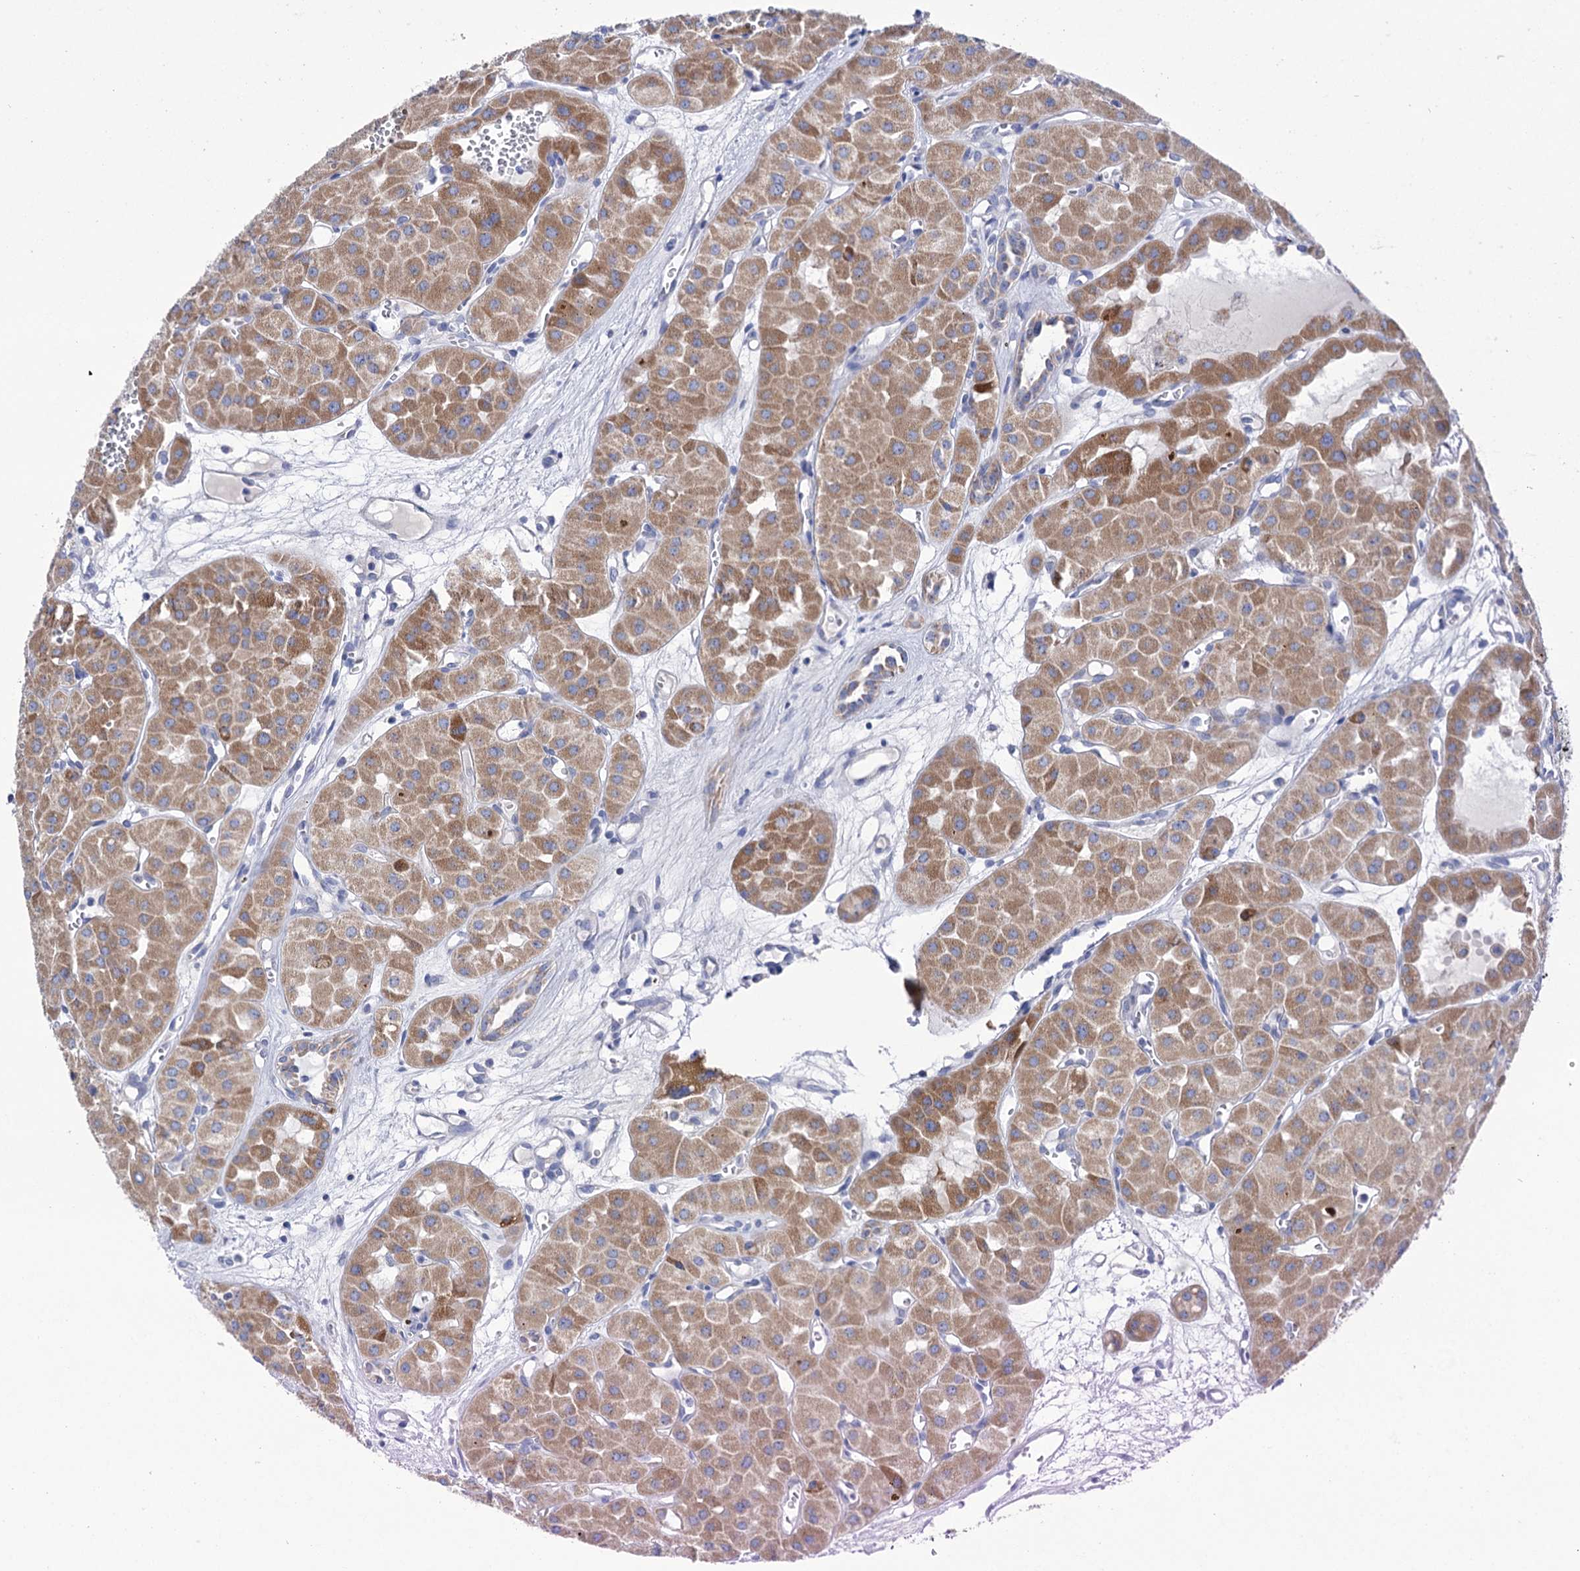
{"staining": {"intensity": "moderate", "quantity": ">75%", "location": "cytoplasmic/membranous"}, "tissue": "renal cancer", "cell_type": "Tumor cells", "image_type": "cancer", "snomed": [{"axis": "morphology", "description": "Carcinoma, NOS"}, {"axis": "topography", "description": "Kidney"}], "caption": "This is an image of immunohistochemistry (IHC) staining of renal cancer, which shows moderate positivity in the cytoplasmic/membranous of tumor cells.", "gene": "YARS2", "patient": {"sex": "female", "age": 75}}